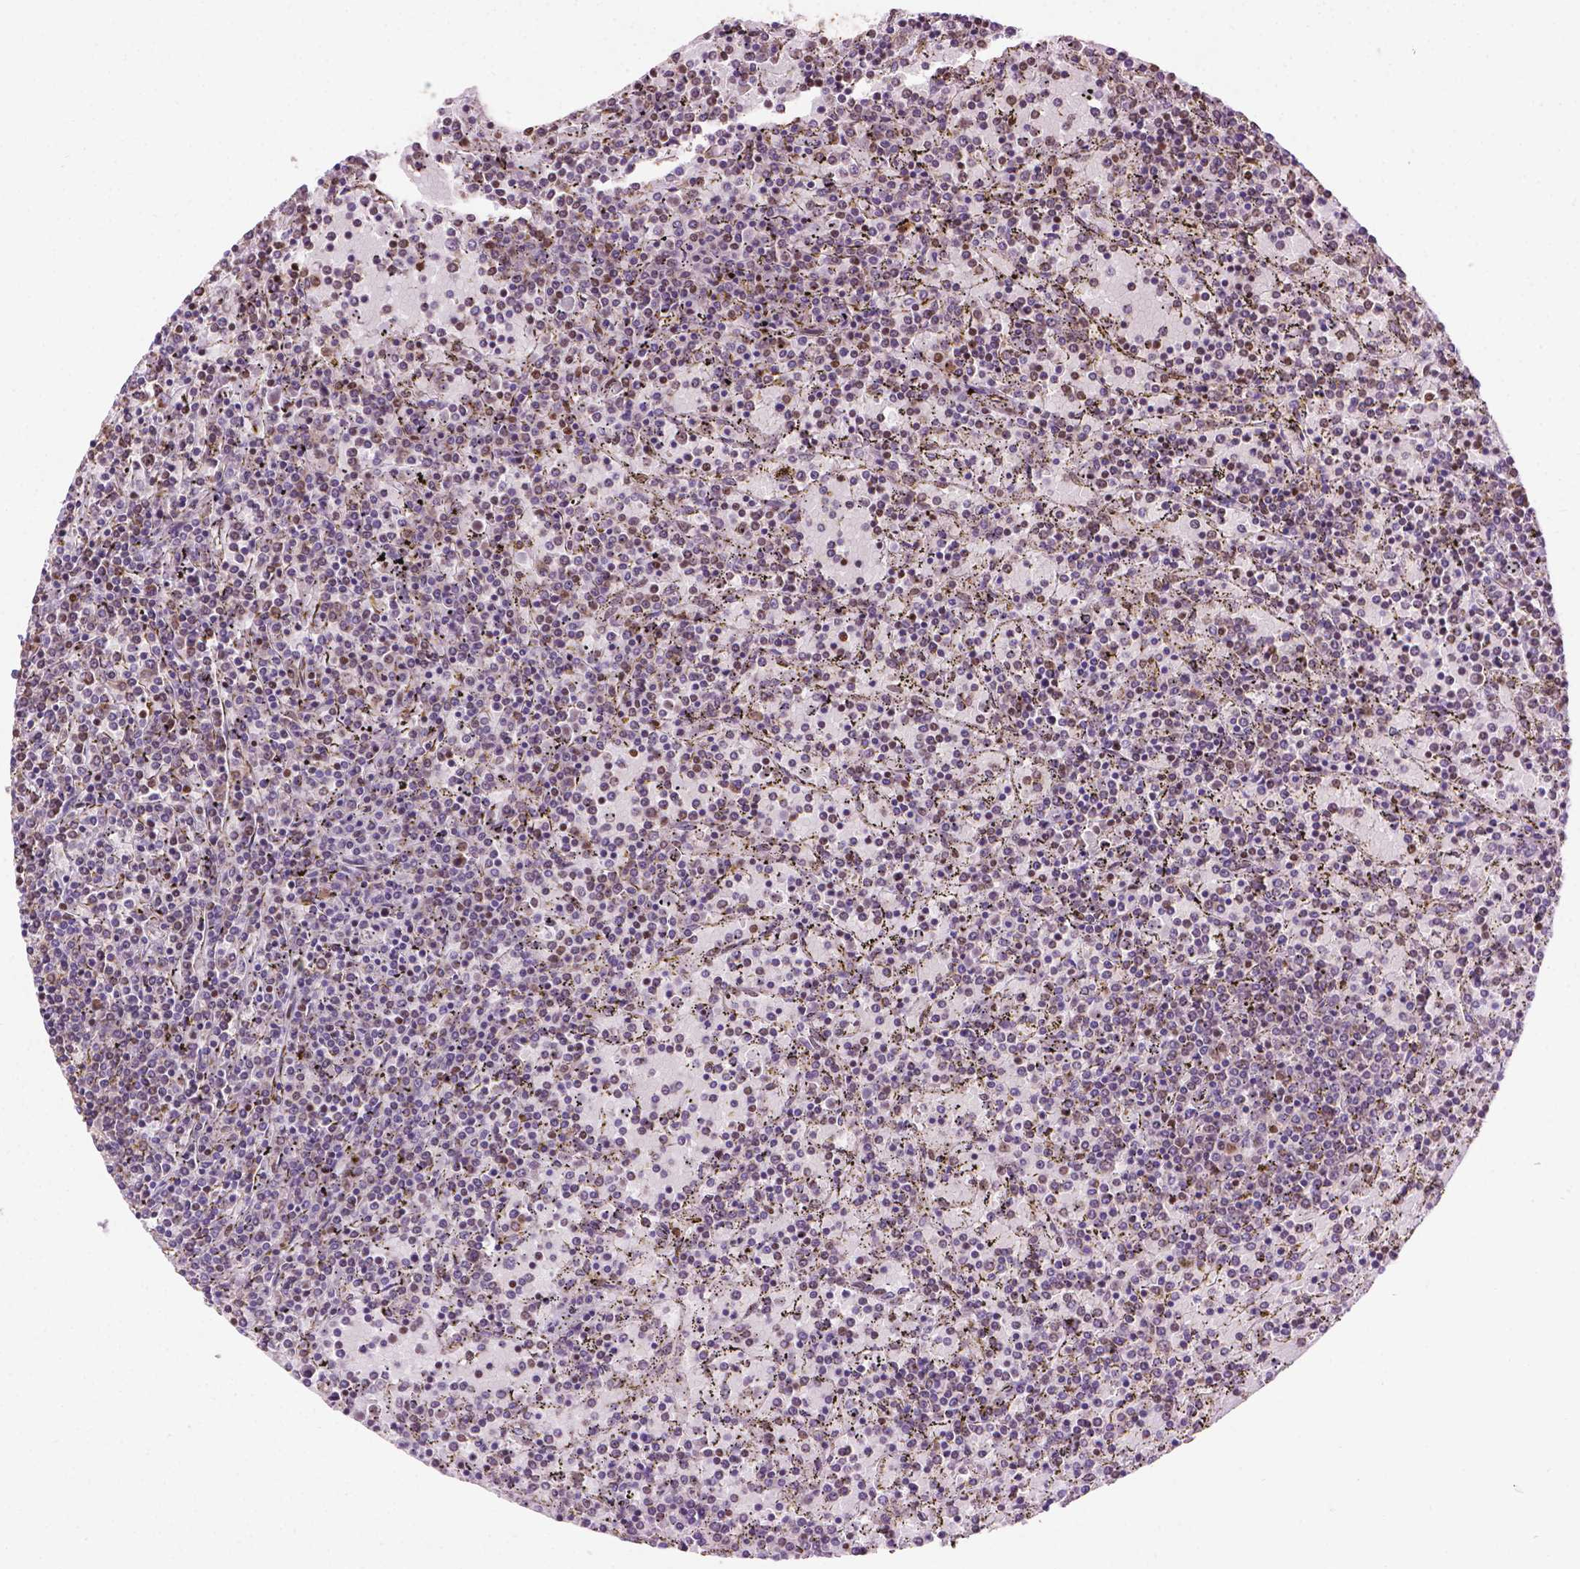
{"staining": {"intensity": "weak", "quantity": "<25%", "location": "nuclear"}, "tissue": "lymphoma", "cell_type": "Tumor cells", "image_type": "cancer", "snomed": [{"axis": "morphology", "description": "Malignant lymphoma, non-Hodgkin's type, Low grade"}, {"axis": "topography", "description": "Spleen"}], "caption": "The micrograph exhibits no significant positivity in tumor cells of lymphoma. (DAB (3,3'-diaminobenzidine) immunohistochemistry, high magnification).", "gene": "COL23A1", "patient": {"sex": "female", "age": 77}}